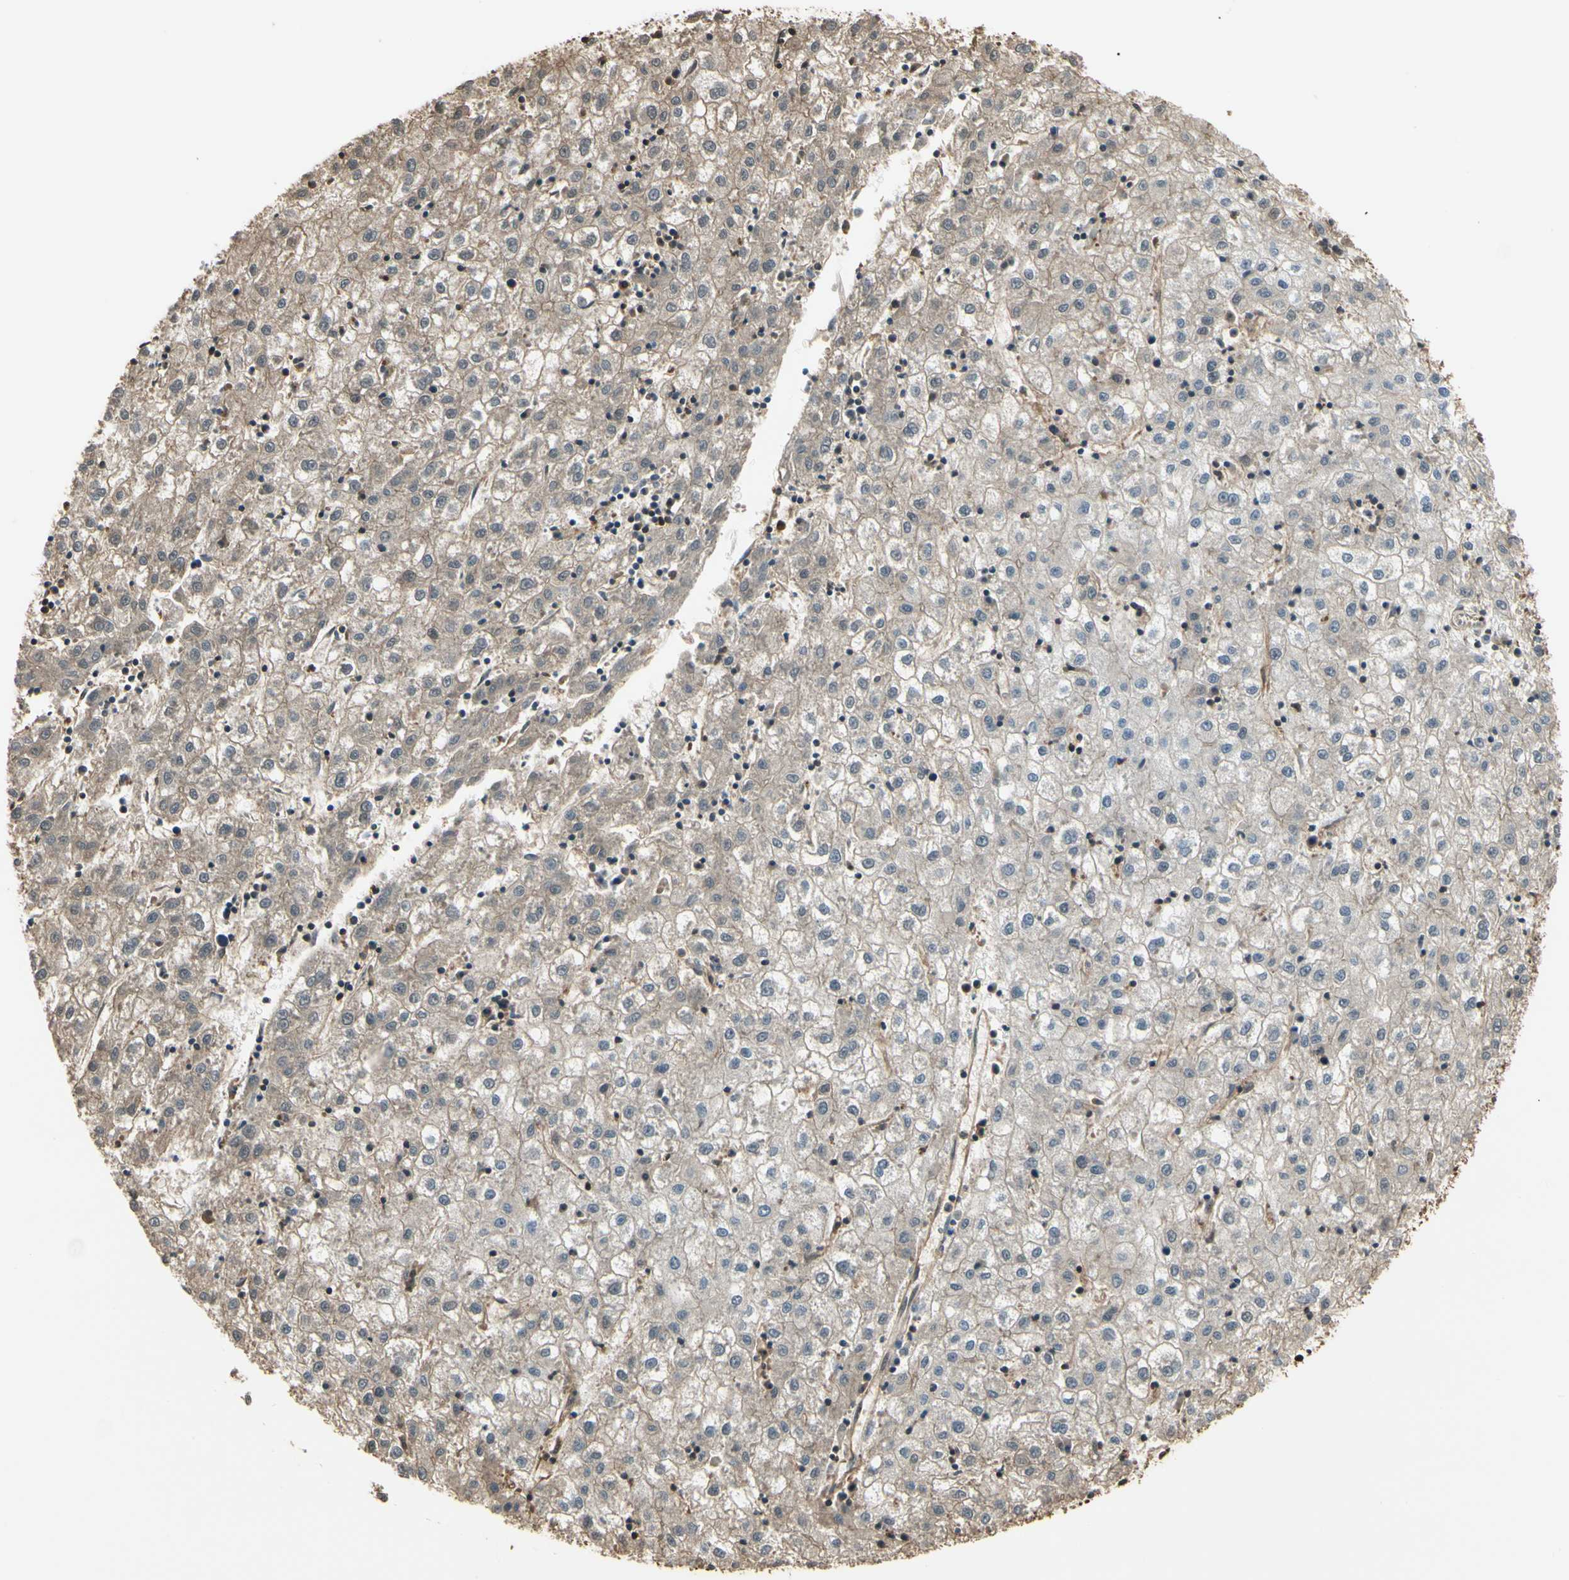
{"staining": {"intensity": "weak", "quantity": "<25%", "location": "cytoplasmic/membranous"}, "tissue": "liver cancer", "cell_type": "Tumor cells", "image_type": "cancer", "snomed": [{"axis": "morphology", "description": "Carcinoma, Hepatocellular, NOS"}, {"axis": "topography", "description": "Liver"}], "caption": "DAB (3,3'-diaminobenzidine) immunohistochemical staining of liver hepatocellular carcinoma exhibits no significant expression in tumor cells.", "gene": "YWHAE", "patient": {"sex": "male", "age": 72}}